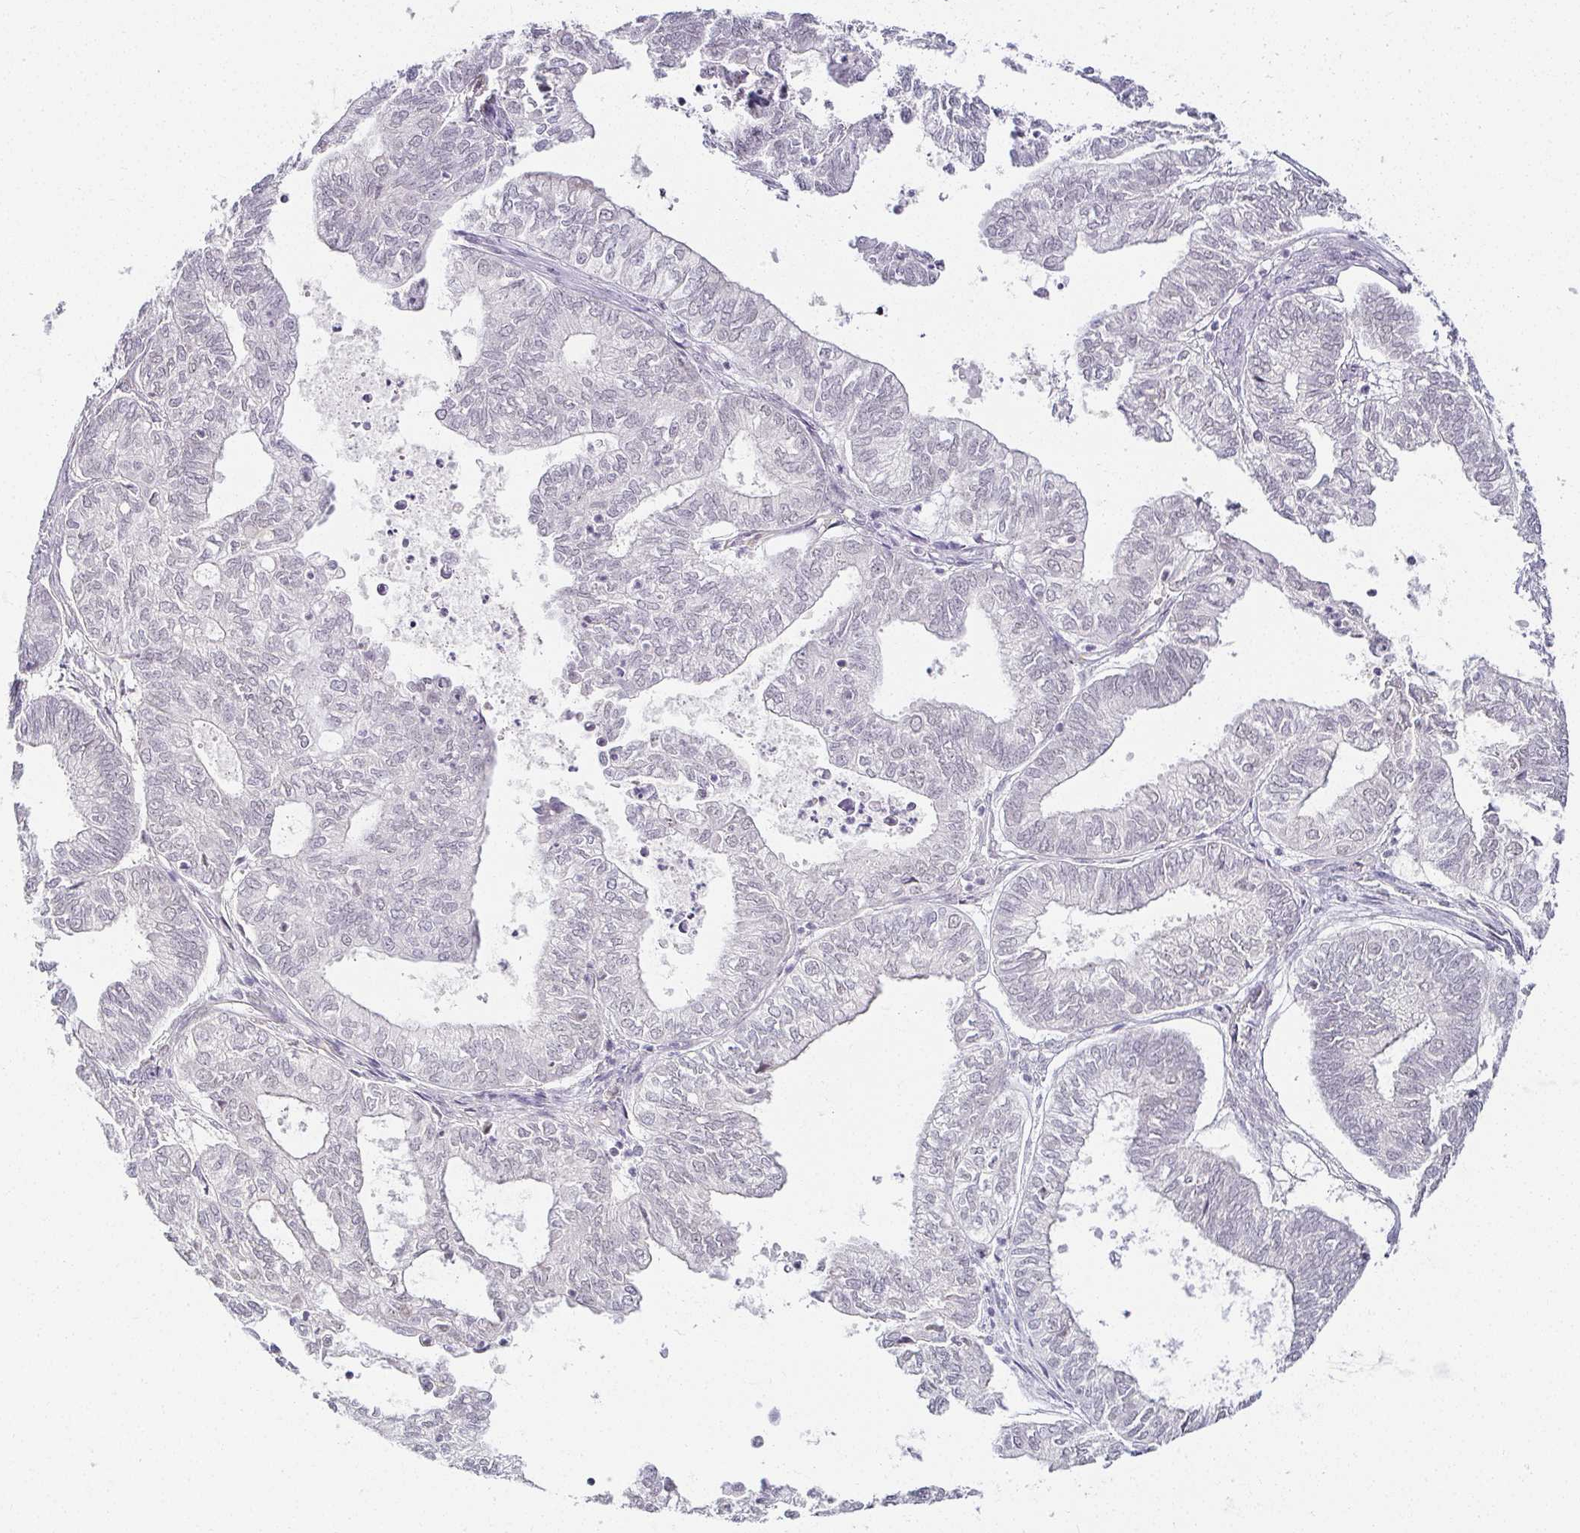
{"staining": {"intensity": "negative", "quantity": "none", "location": "none"}, "tissue": "ovarian cancer", "cell_type": "Tumor cells", "image_type": "cancer", "snomed": [{"axis": "morphology", "description": "Carcinoma, endometroid"}, {"axis": "topography", "description": "Ovary"}], "caption": "Immunohistochemistry (IHC) micrograph of neoplastic tissue: ovarian endometroid carcinoma stained with DAB (3,3'-diaminobenzidine) demonstrates no significant protein staining in tumor cells. (Immunohistochemistry, brightfield microscopy, high magnification).", "gene": "ACAN", "patient": {"sex": "female", "age": 64}}